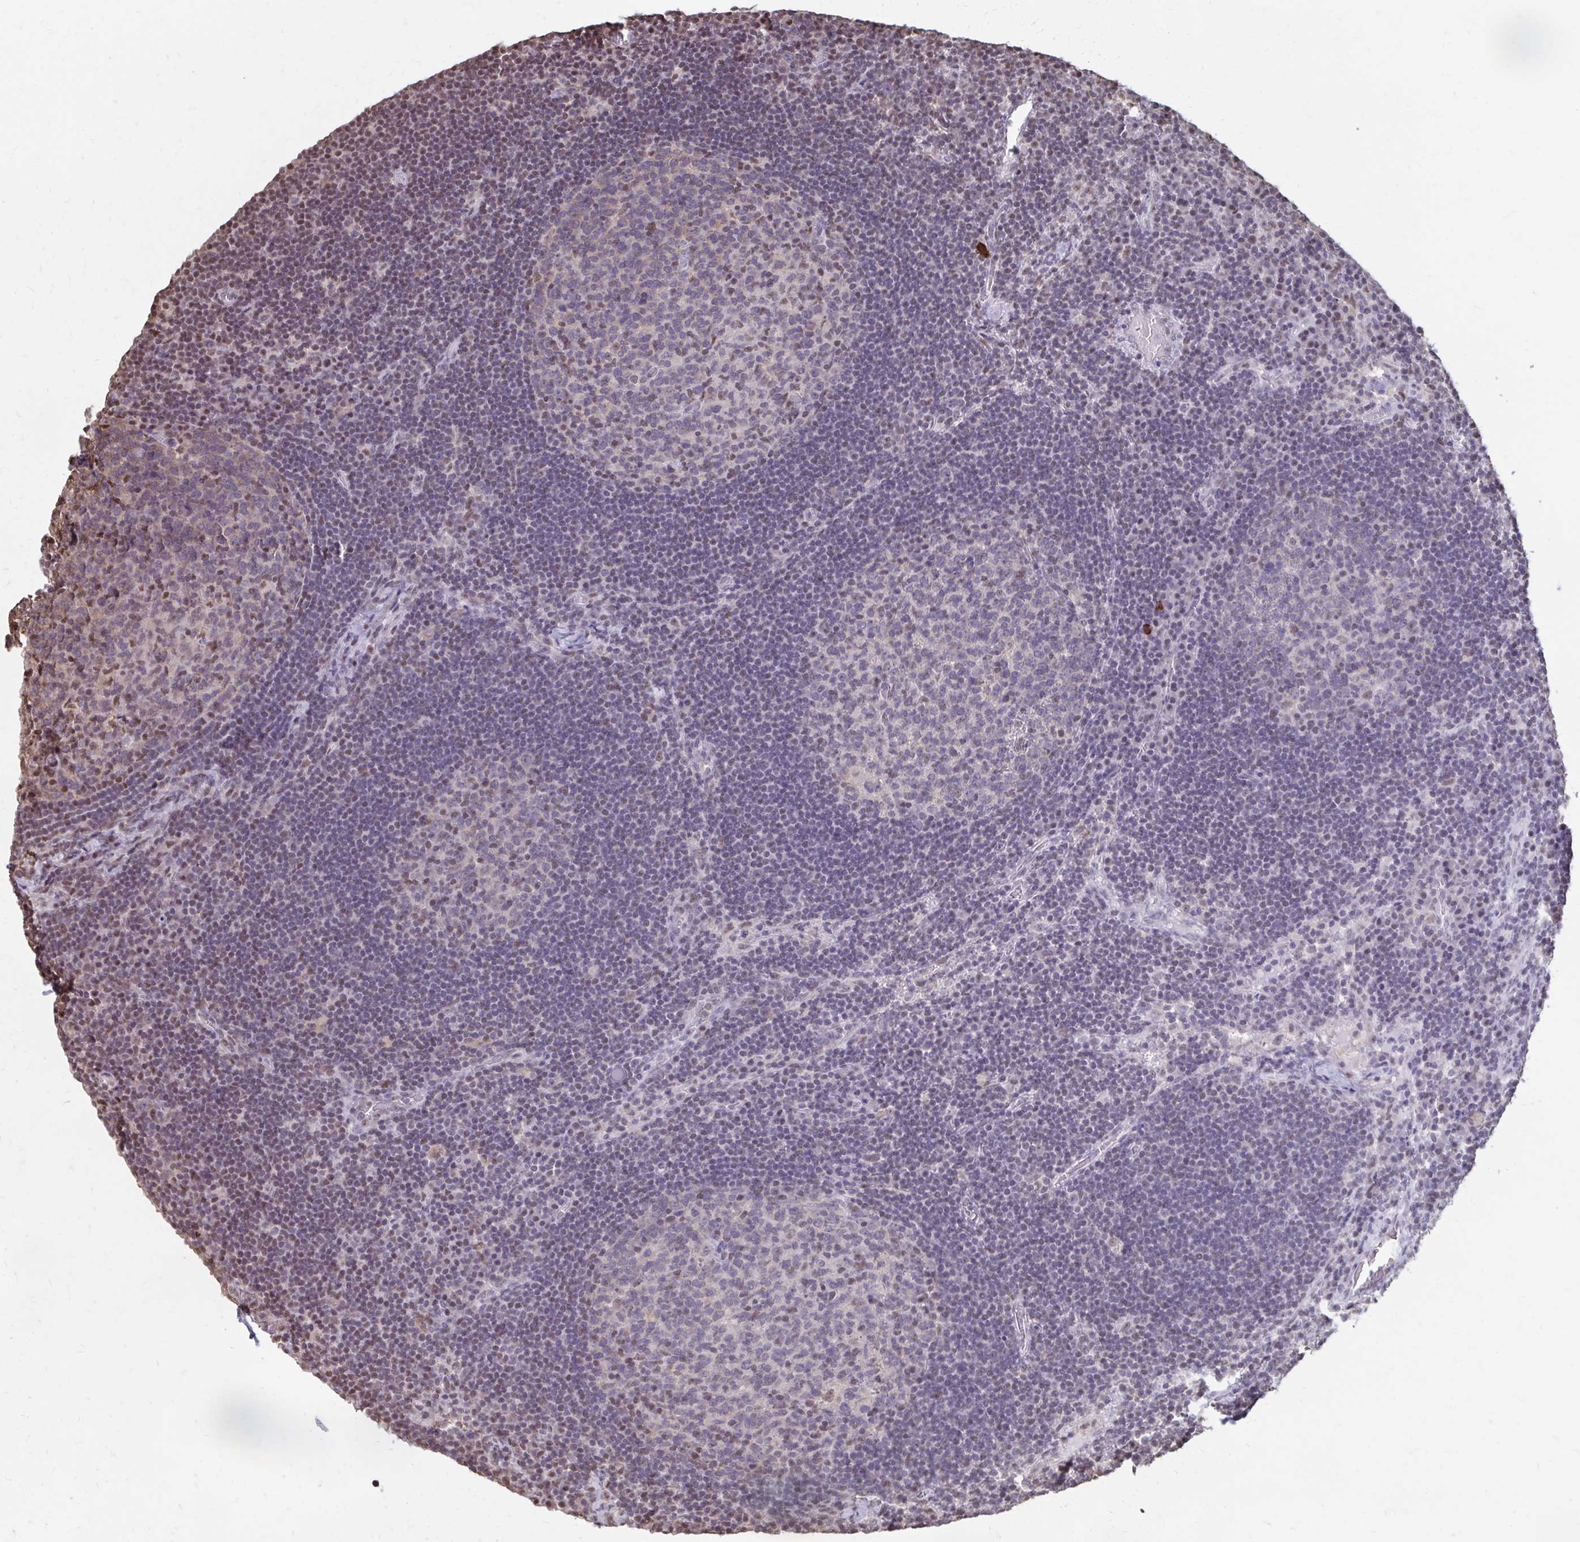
{"staining": {"intensity": "moderate", "quantity": "<25%", "location": "nuclear"}, "tissue": "lymph node", "cell_type": "Germinal center cells", "image_type": "normal", "snomed": [{"axis": "morphology", "description": "Normal tissue, NOS"}, {"axis": "topography", "description": "Lymph node"}], "caption": "The photomicrograph demonstrates immunohistochemical staining of benign lymph node. There is moderate nuclear expression is seen in approximately <25% of germinal center cells. Using DAB (3,3'-diaminobenzidine) (brown) and hematoxylin (blue) stains, captured at high magnification using brightfield microscopy.", "gene": "ING4", "patient": {"sex": "male", "age": 67}}